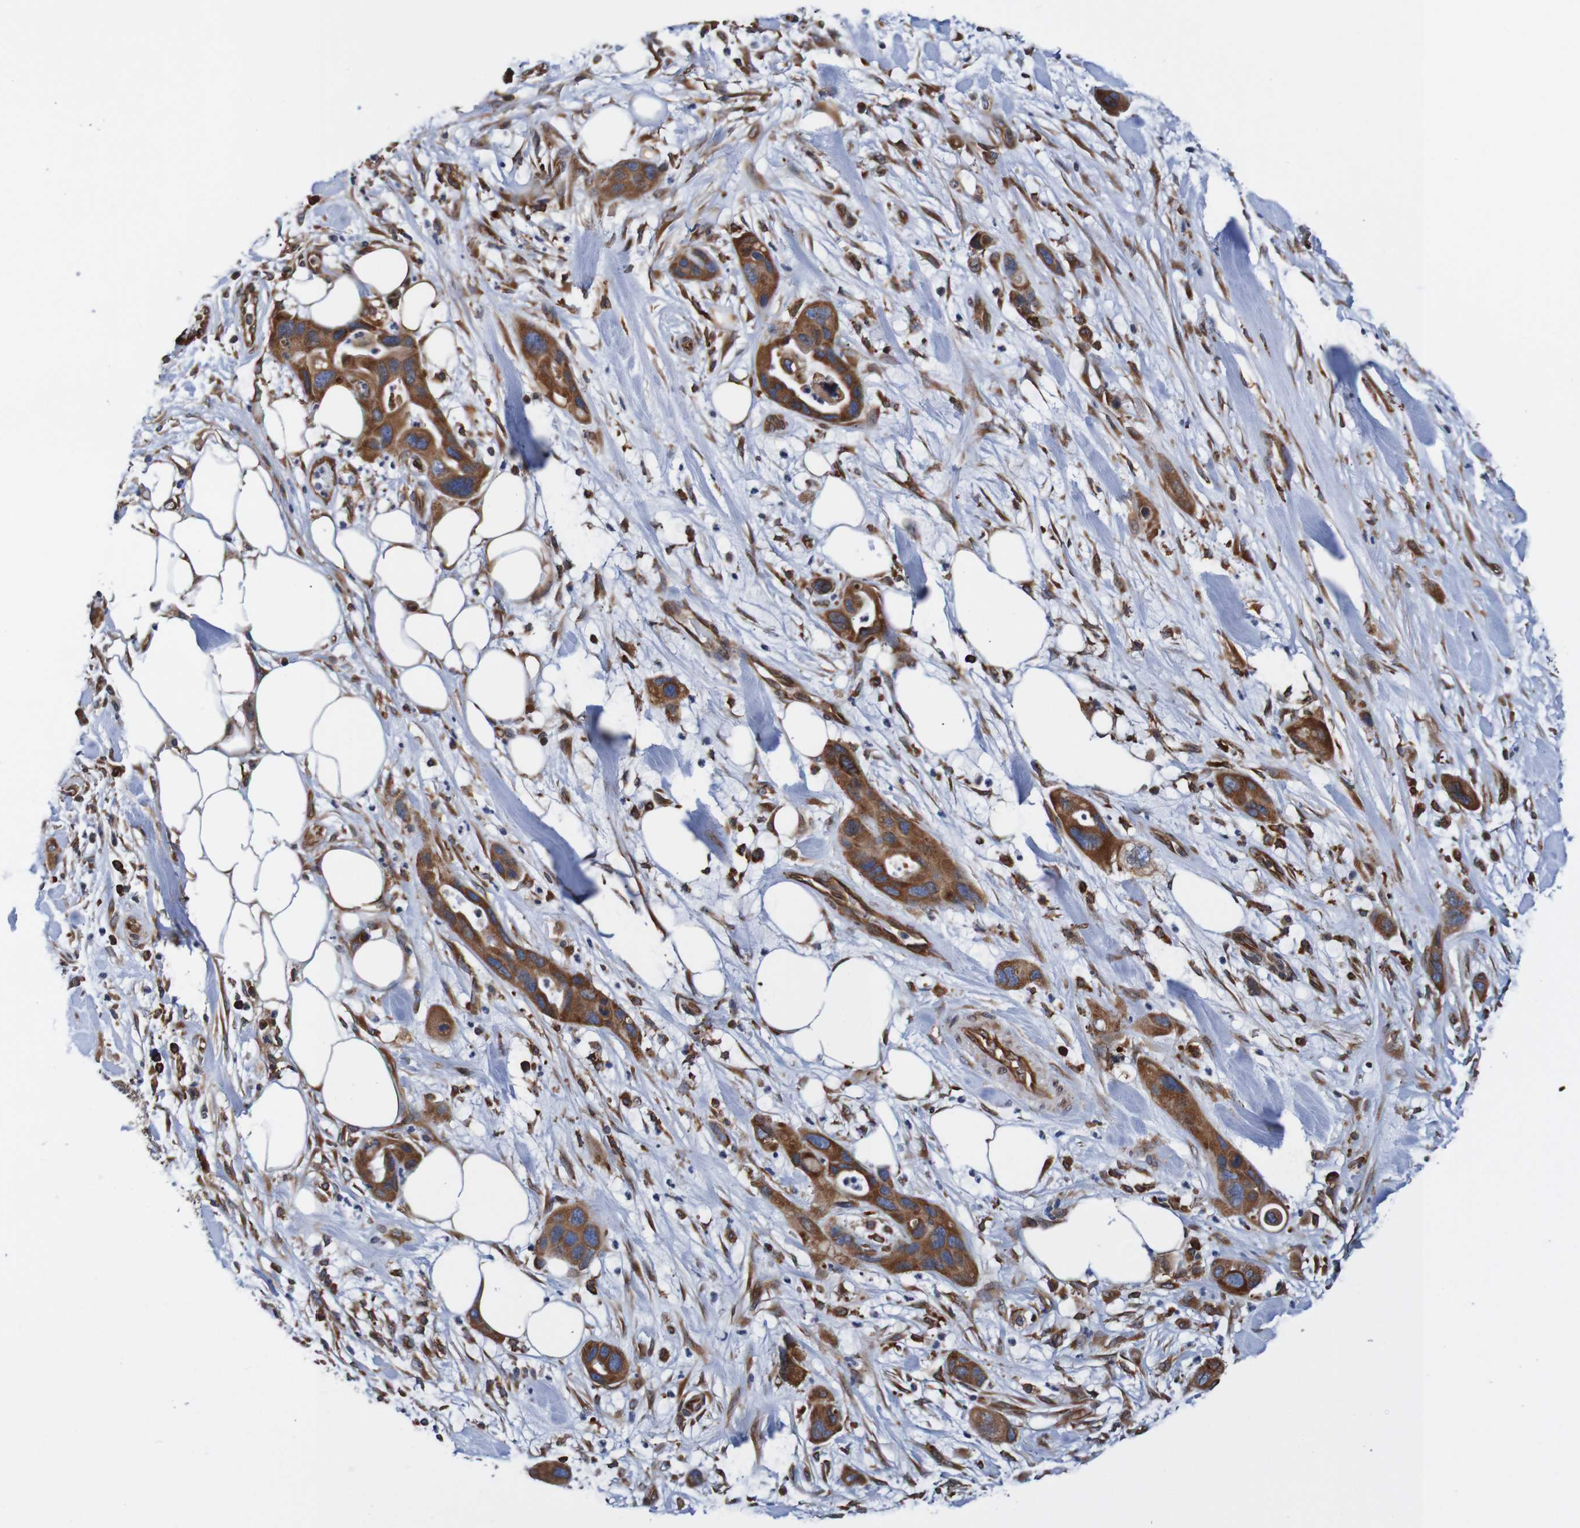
{"staining": {"intensity": "strong", "quantity": ">75%", "location": "cytoplasmic/membranous,nuclear"}, "tissue": "pancreatic cancer", "cell_type": "Tumor cells", "image_type": "cancer", "snomed": [{"axis": "morphology", "description": "Adenocarcinoma, NOS"}, {"axis": "topography", "description": "Pancreas"}], "caption": "Brown immunohistochemical staining in adenocarcinoma (pancreatic) exhibits strong cytoplasmic/membranous and nuclear staining in approximately >75% of tumor cells.", "gene": "TMEM109", "patient": {"sex": "female", "age": 71}}